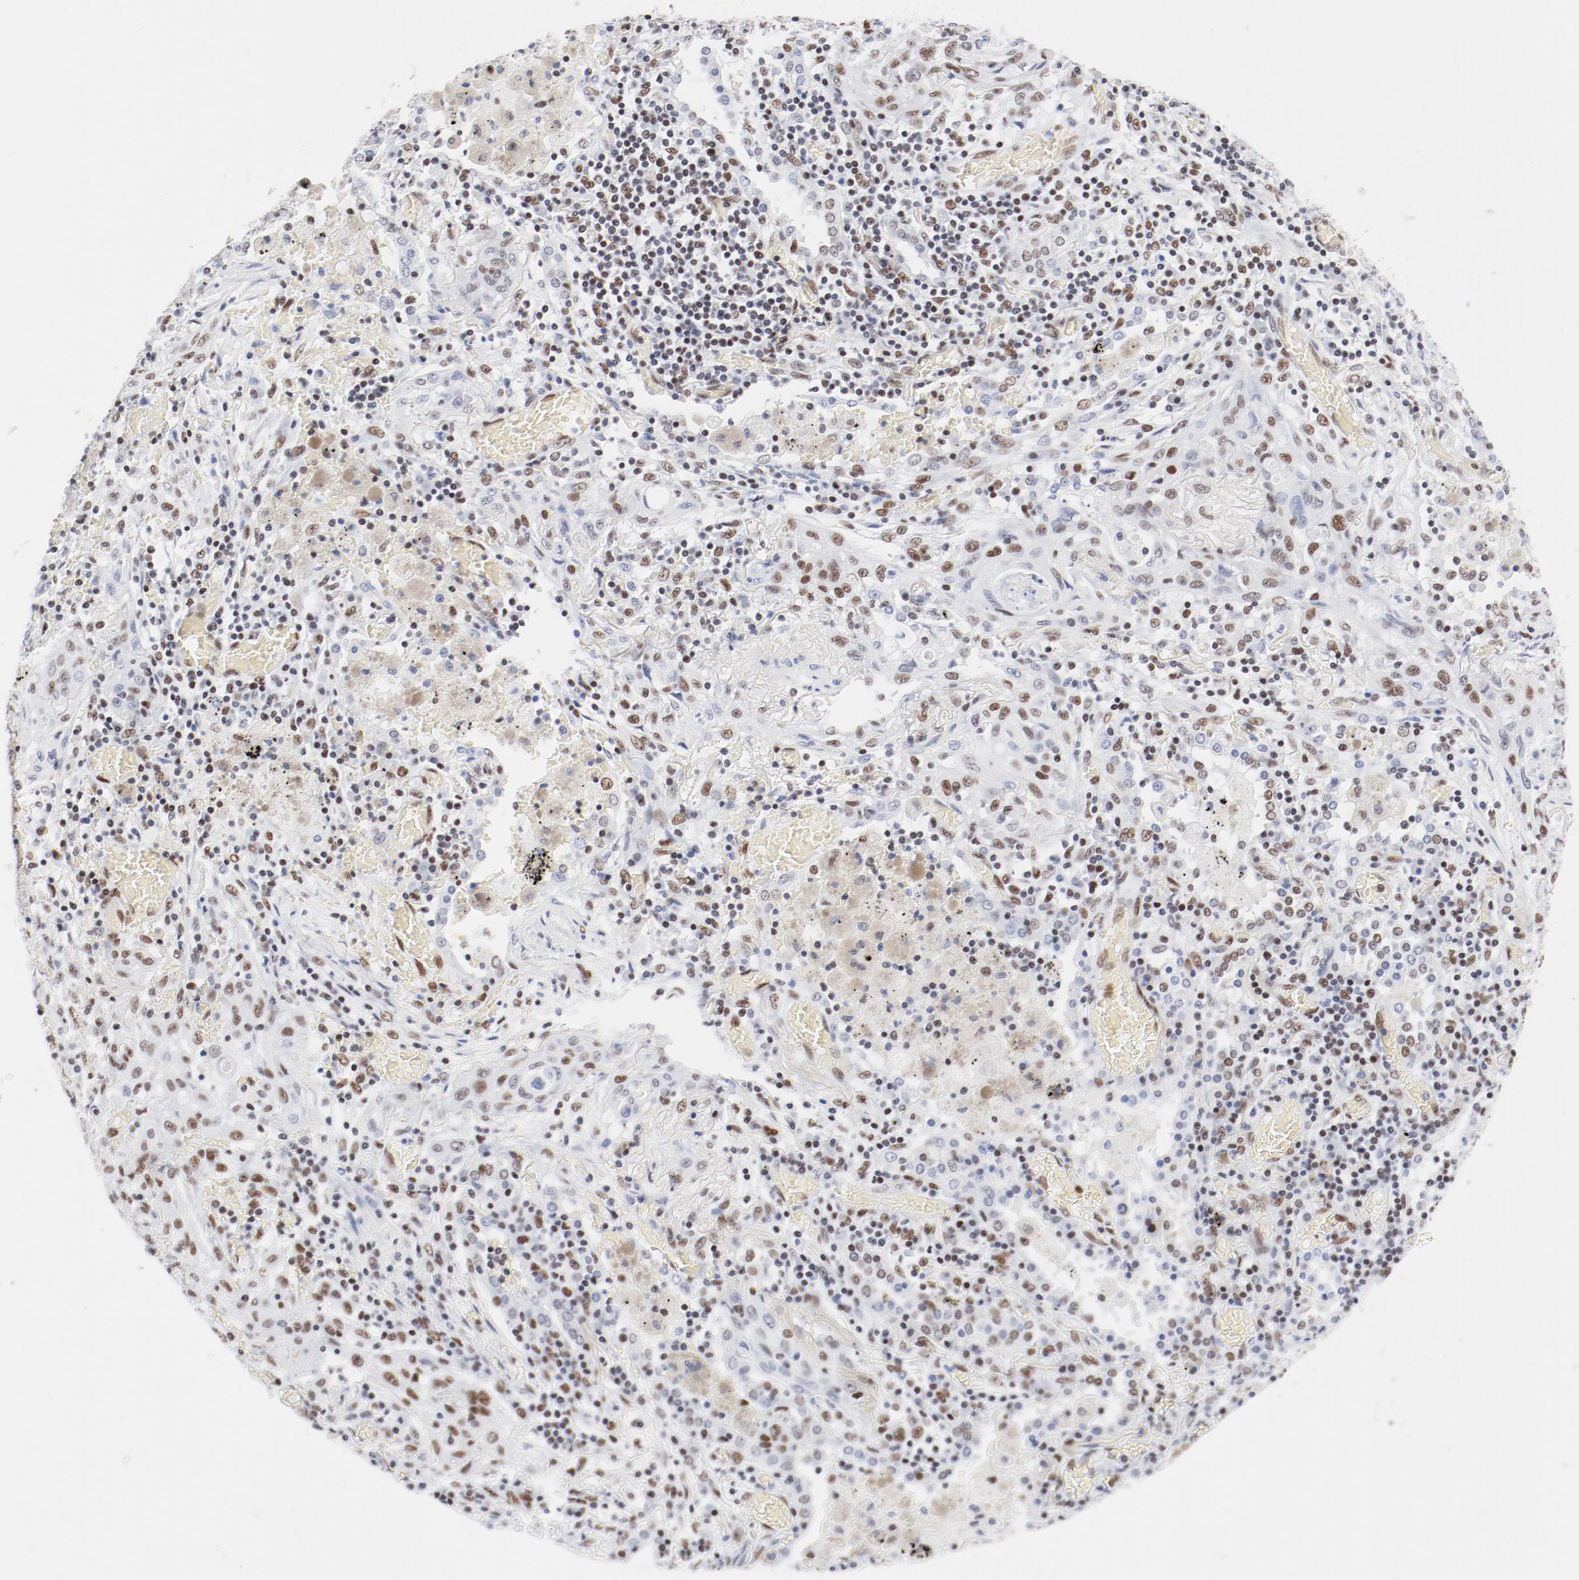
{"staining": {"intensity": "moderate", "quantity": "25%-75%", "location": "nuclear"}, "tissue": "lung cancer", "cell_type": "Tumor cells", "image_type": "cancer", "snomed": [{"axis": "morphology", "description": "Squamous cell carcinoma, NOS"}, {"axis": "topography", "description": "Lung"}], "caption": "A brown stain labels moderate nuclear staining of a protein in human lung squamous cell carcinoma tumor cells.", "gene": "ATF2", "patient": {"sex": "female", "age": 47}}